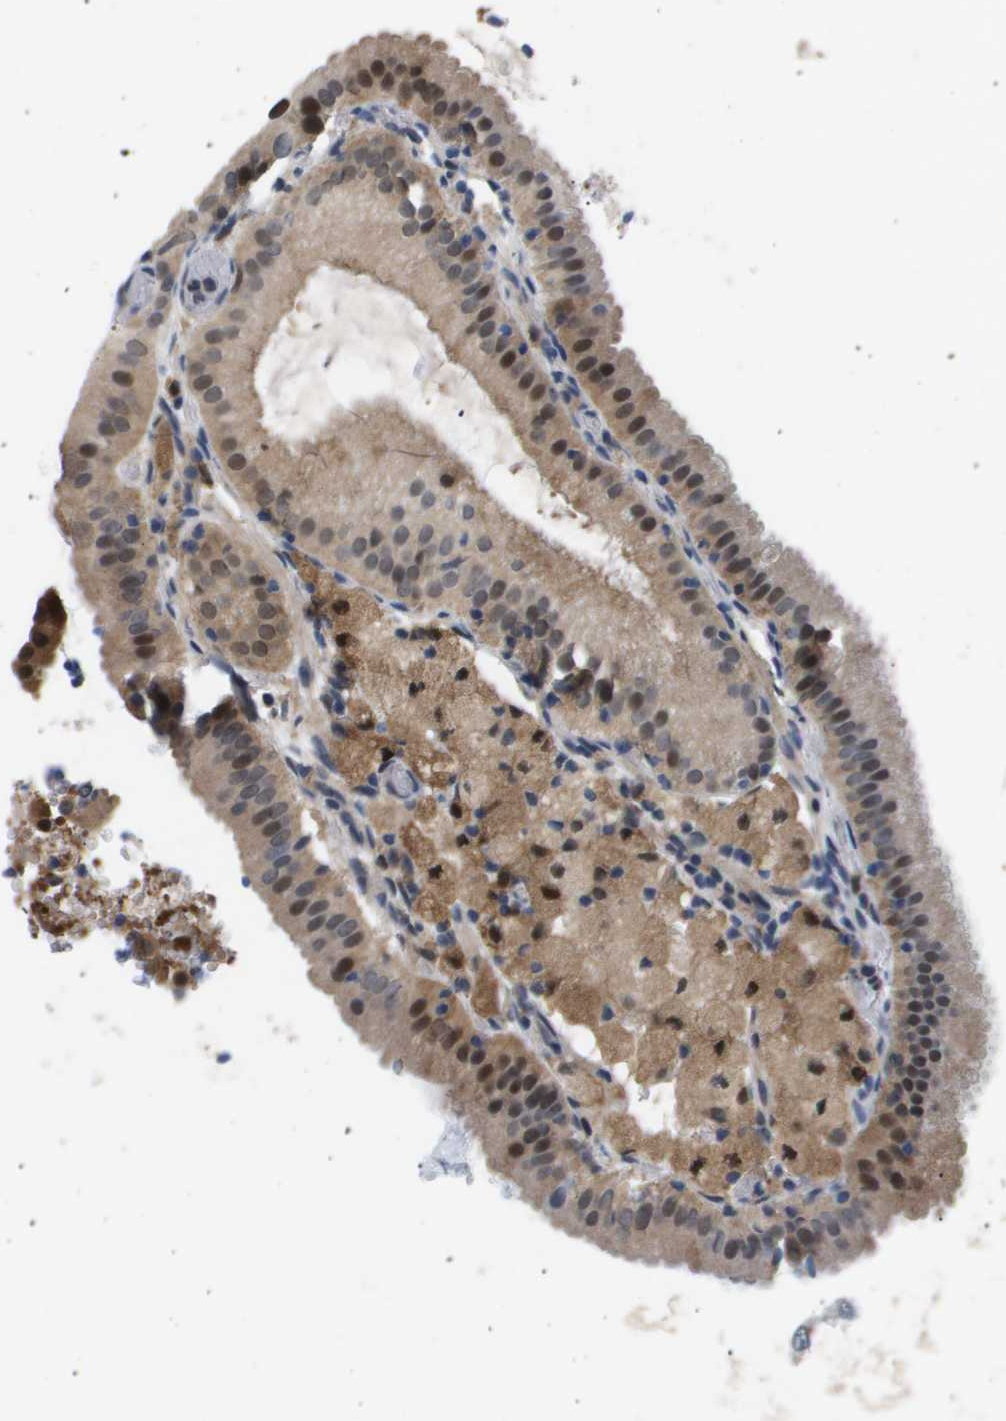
{"staining": {"intensity": "moderate", "quantity": "25%-75%", "location": "cytoplasmic/membranous,nuclear"}, "tissue": "gallbladder", "cell_type": "Glandular cells", "image_type": "normal", "snomed": [{"axis": "morphology", "description": "Normal tissue, NOS"}, {"axis": "topography", "description": "Gallbladder"}], "caption": "A photomicrograph of gallbladder stained for a protein exhibits moderate cytoplasmic/membranous,nuclear brown staining in glandular cells.", "gene": "AKR1A1", "patient": {"sex": "male", "age": 54}}